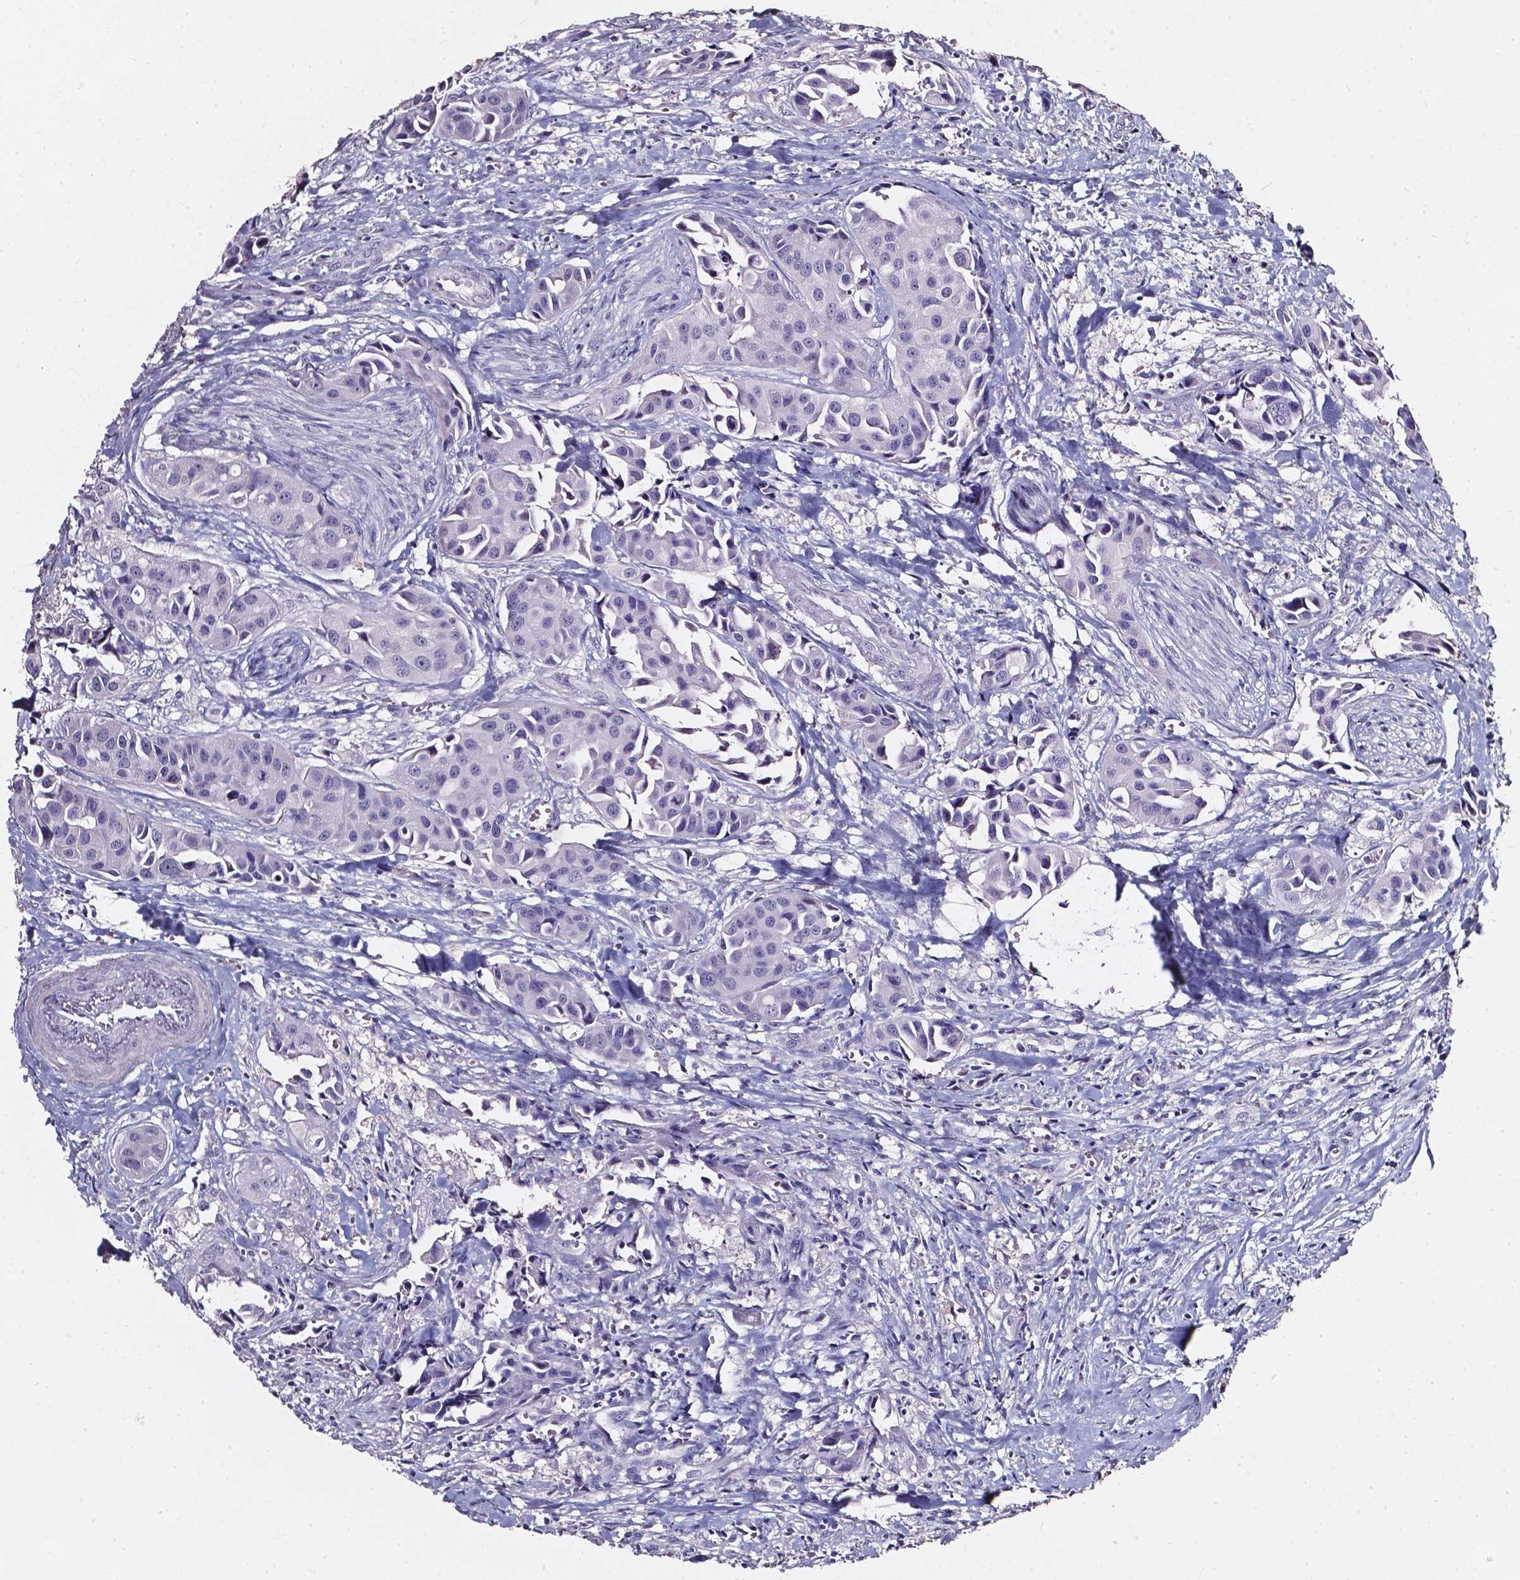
{"staining": {"intensity": "negative", "quantity": "none", "location": "none"}, "tissue": "head and neck cancer", "cell_type": "Tumor cells", "image_type": "cancer", "snomed": [{"axis": "morphology", "description": "Adenocarcinoma, NOS"}, {"axis": "topography", "description": "Head-Neck"}], "caption": "Immunohistochemical staining of human head and neck cancer displays no significant staining in tumor cells.", "gene": "AKR1B10", "patient": {"sex": "male", "age": 76}}